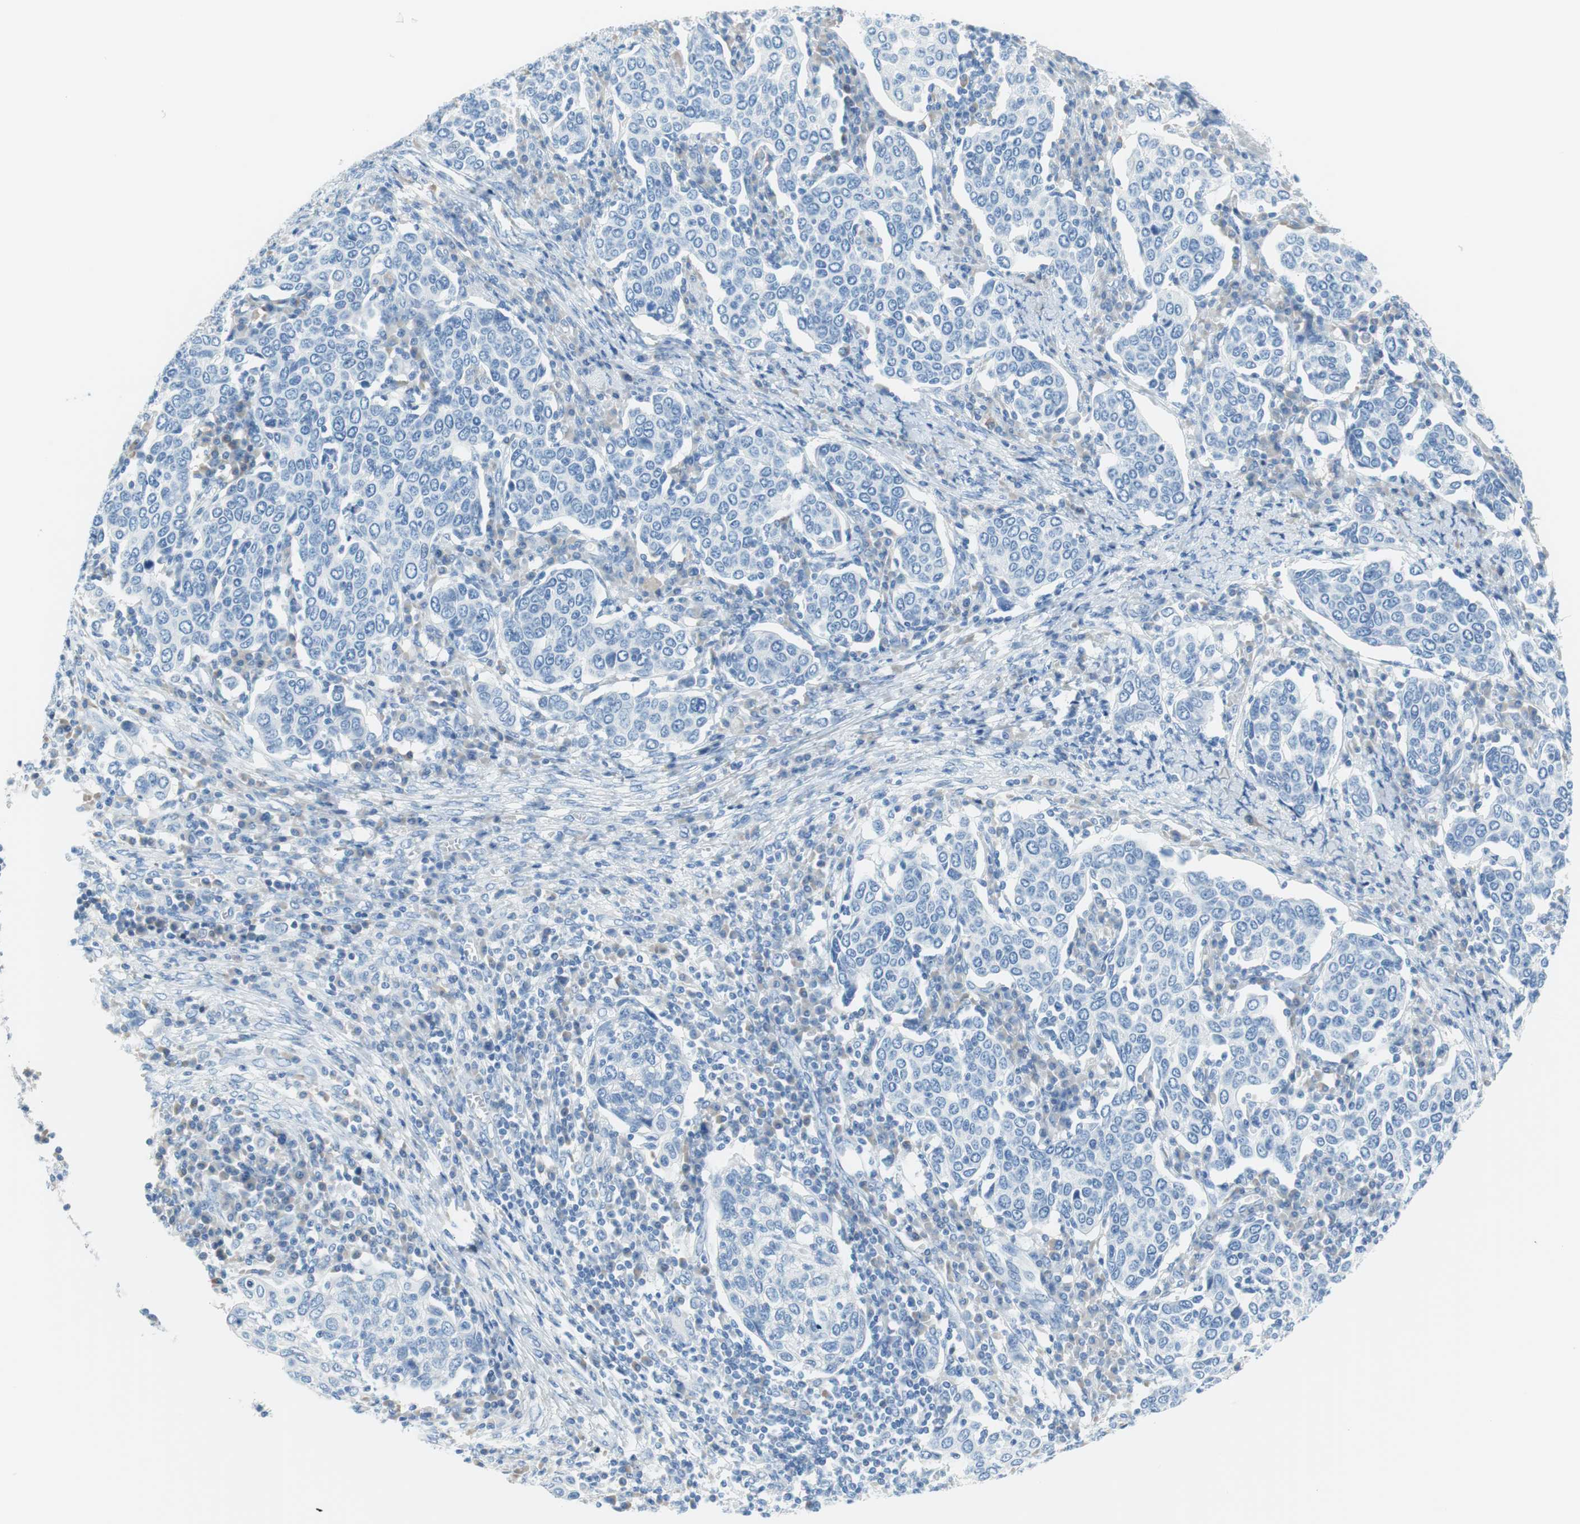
{"staining": {"intensity": "negative", "quantity": "none", "location": "none"}, "tissue": "cervical cancer", "cell_type": "Tumor cells", "image_type": "cancer", "snomed": [{"axis": "morphology", "description": "Squamous cell carcinoma, NOS"}, {"axis": "topography", "description": "Cervix"}], "caption": "This is an immunohistochemistry image of cervical squamous cell carcinoma. There is no expression in tumor cells.", "gene": "MYH1", "patient": {"sex": "female", "age": 40}}